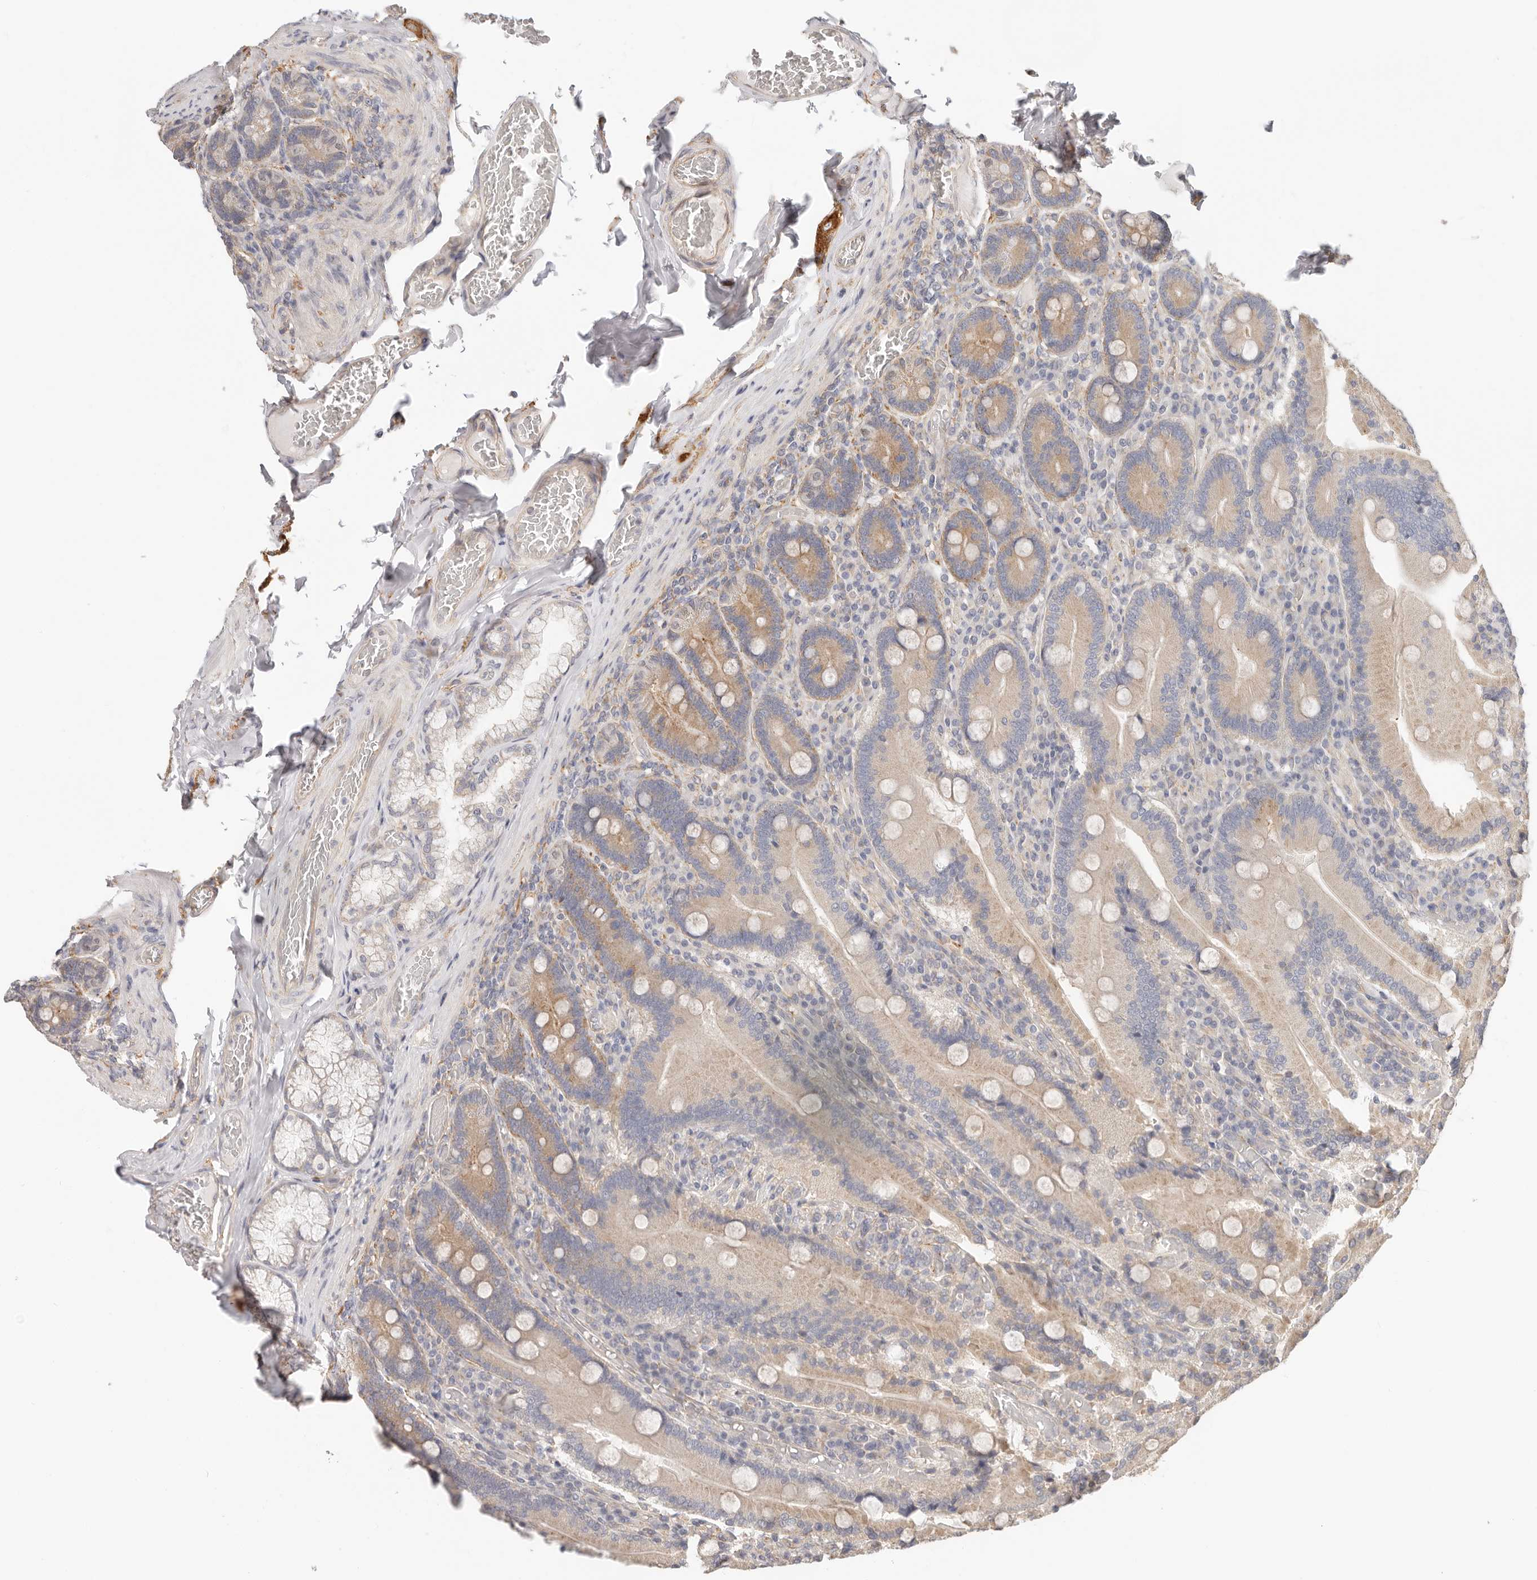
{"staining": {"intensity": "weak", "quantity": ">75%", "location": "cytoplasmic/membranous"}, "tissue": "duodenum", "cell_type": "Glandular cells", "image_type": "normal", "snomed": [{"axis": "morphology", "description": "Normal tissue, NOS"}, {"axis": "topography", "description": "Duodenum"}], "caption": "Immunohistochemical staining of normal human duodenum displays weak cytoplasmic/membranous protein positivity in approximately >75% of glandular cells. (DAB (3,3'-diaminobenzidine) IHC with brightfield microscopy, high magnification).", "gene": "AFDN", "patient": {"sex": "female", "age": 62}}